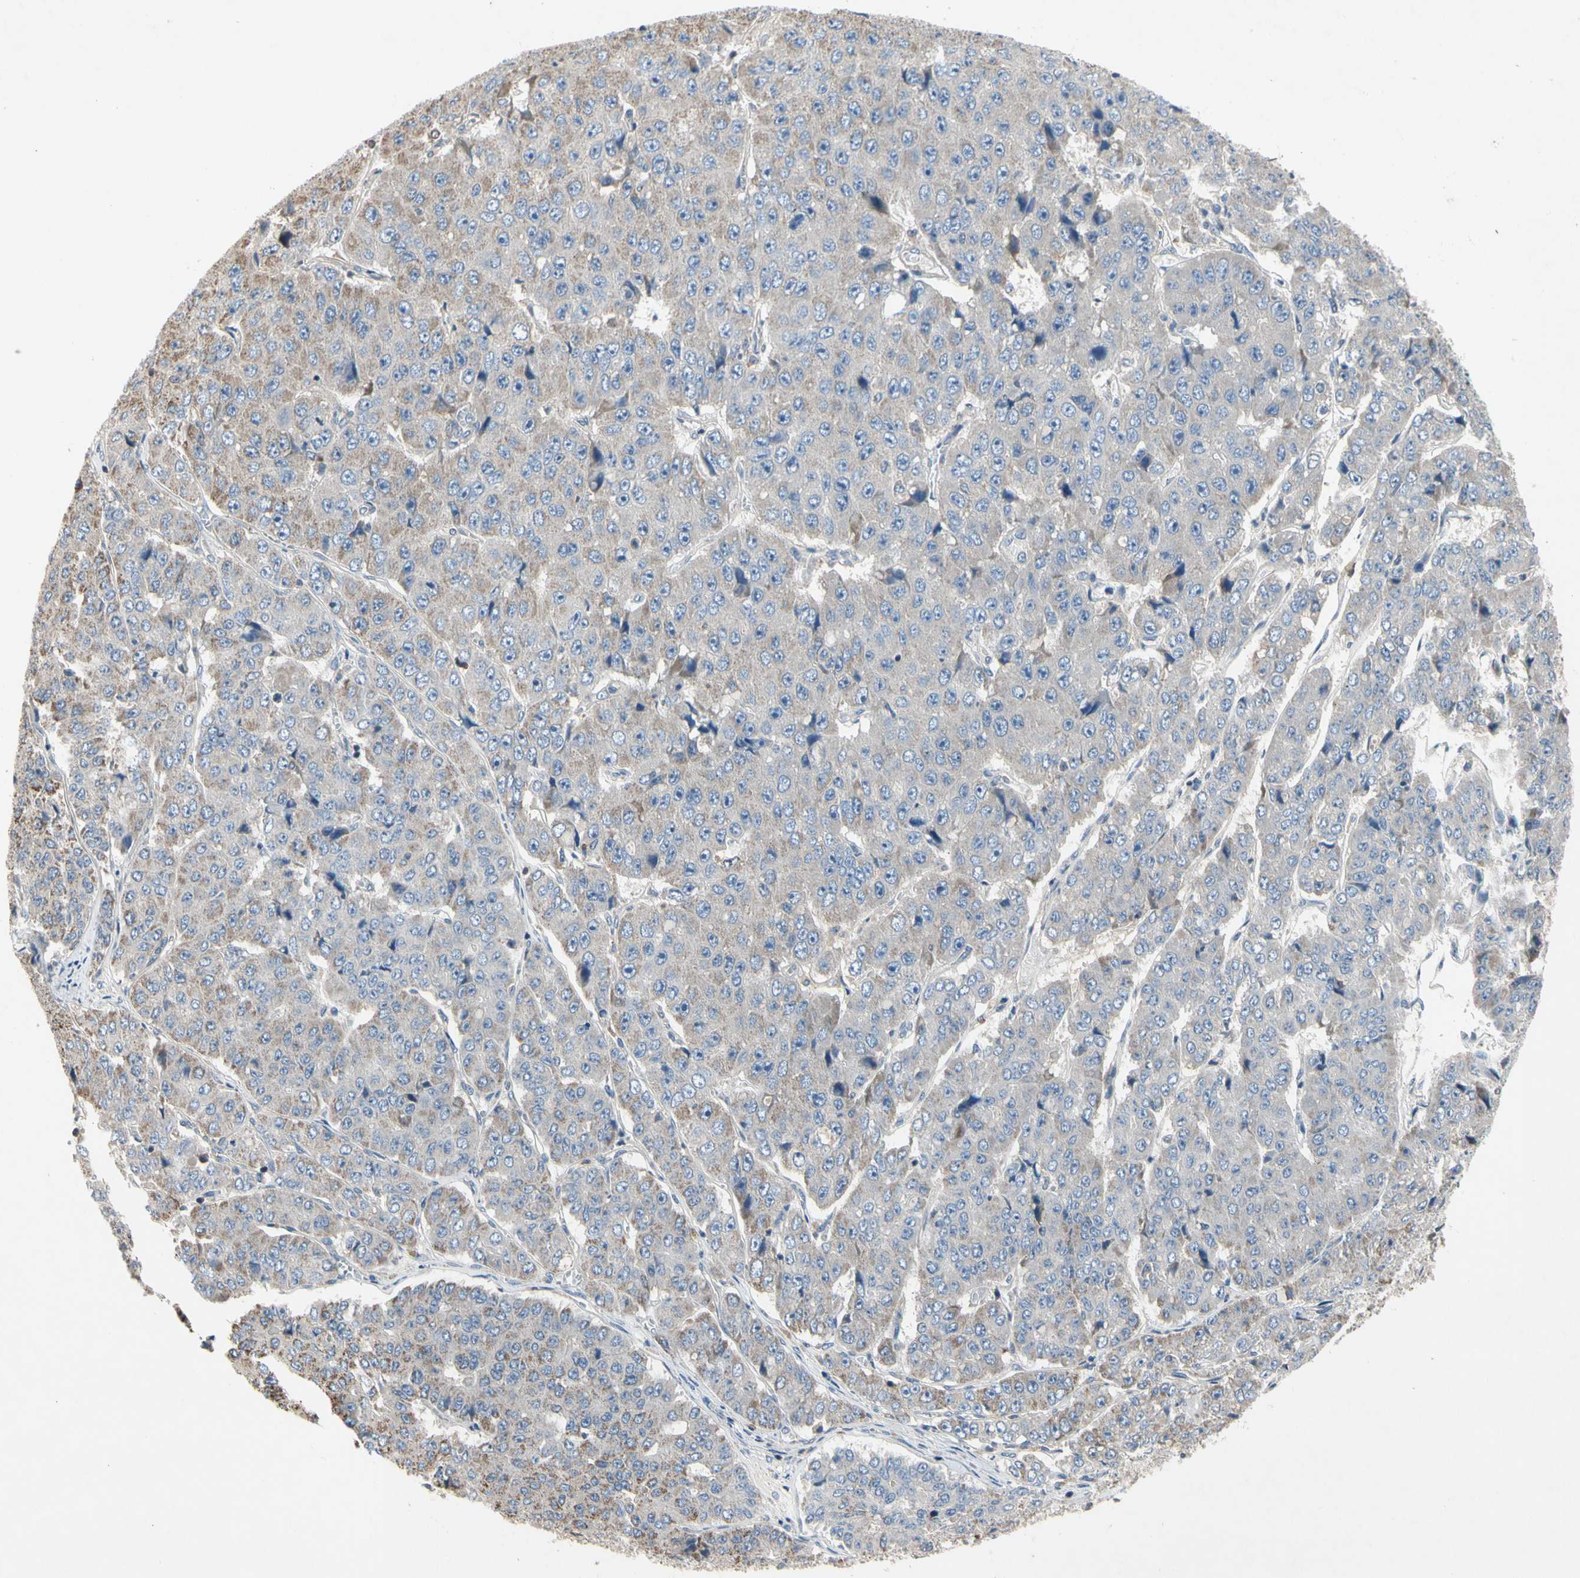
{"staining": {"intensity": "weak", "quantity": "<25%", "location": "cytoplasmic/membranous"}, "tissue": "pancreatic cancer", "cell_type": "Tumor cells", "image_type": "cancer", "snomed": [{"axis": "morphology", "description": "Adenocarcinoma, NOS"}, {"axis": "topography", "description": "Pancreas"}], "caption": "Pancreatic adenocarcinoma stained for a protein using immunohistochemistry (IHC) reveals no expression tumor cells.", "gene": "CRTAC1", "patient": {"sex": "male", "age": 50}}